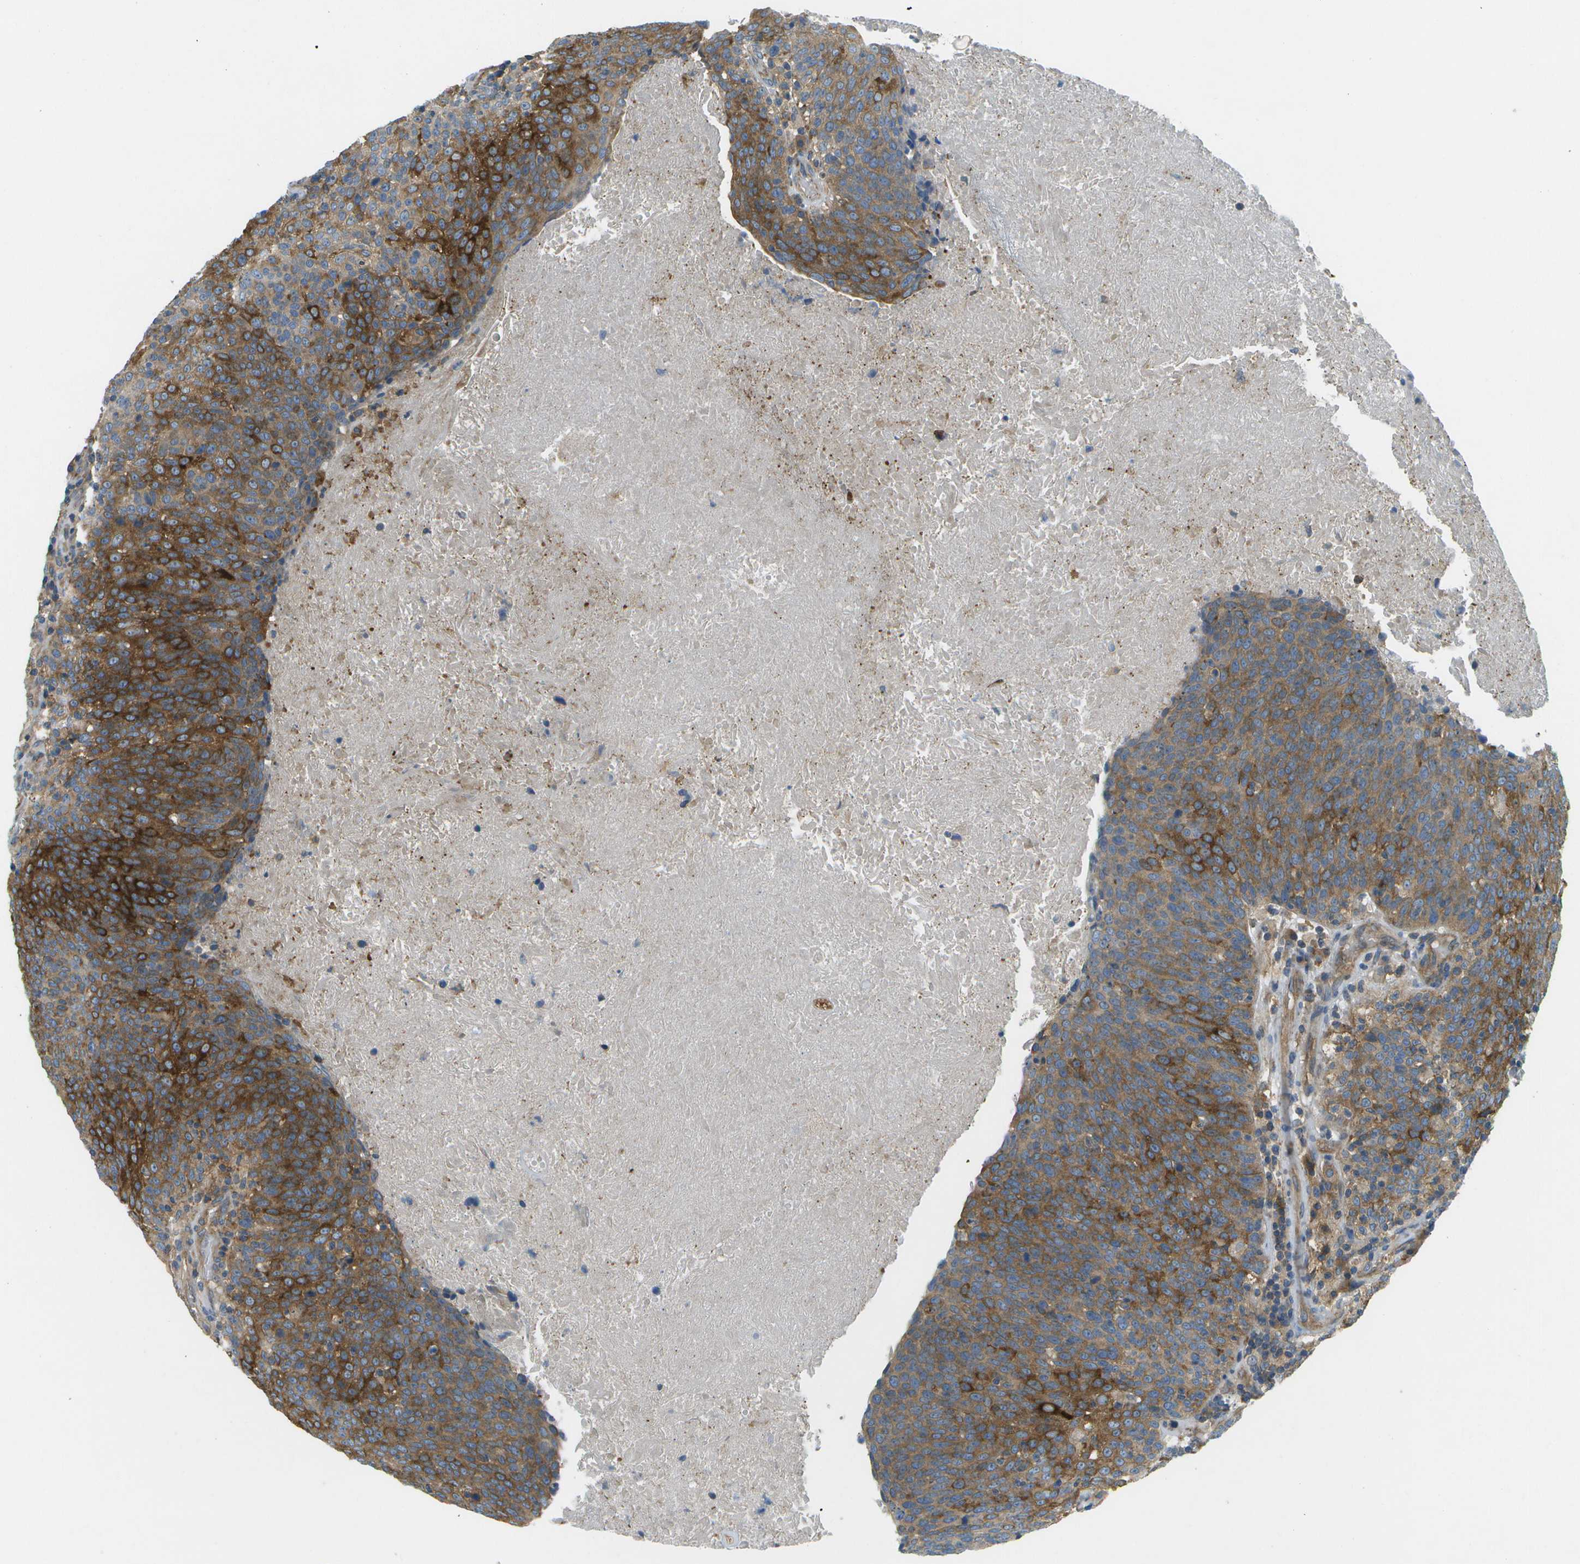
{"staining": {"intensity": "strong", "quantity": ">75%", "location": "cytoplasmic/membranous"}, "tissue": "head and neck cancer", "cell_type": "Tumor cells", "image_type": "cancer", "snomed": [{"axis": "morphology", "description": "Squamous cell carcinoma, NOS"}, {"axis": "morphology", "description": "Squamous cell carcinoma, metastatic, NOS"}, {"axis": "topography", "description": "Lymph node"}, {"axis": "topography", "description": "Head-Neck"}], "caption": "Strong cytoplasmic/membranous protein positivity is seen in approximately >75% of tumor cells in head and neck cancer (squamous cell carcinoma).", "gene": "WNK2", "patient": {"sex": "male", "age": 62}}